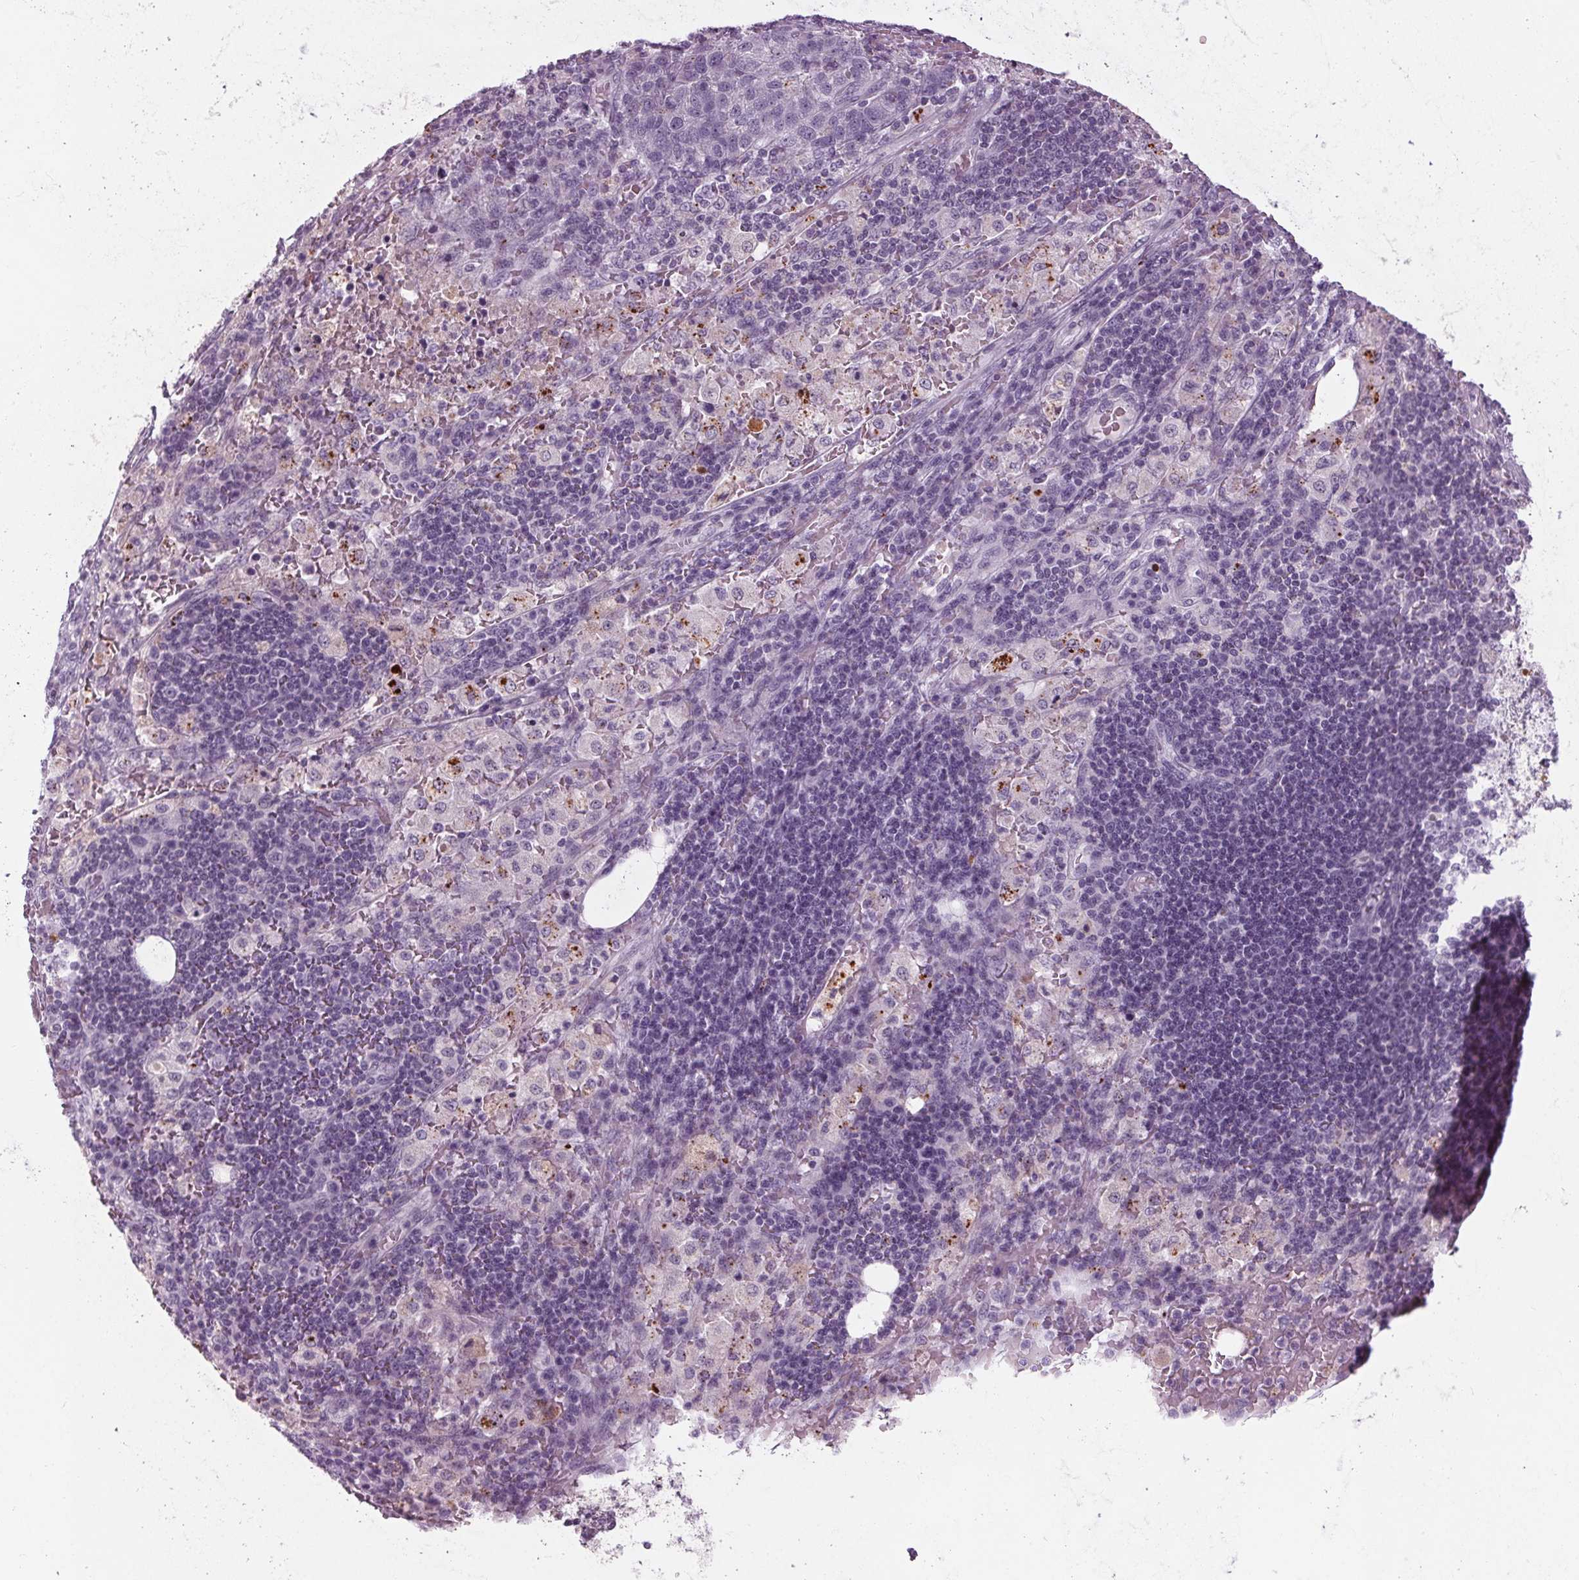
{"staining": {"intensity": "negative", "quantity": "none", "location": "none"}, "tissue": "pancreatic cancer", "cell_type": "Tumor cells", "image_type": "cancer", "snomed": [{"axis": "morphology", "description": "Adenocarcinoma, NOS"}, {"axis": "topography", "description": "Pancreas"}], "caption": "The immunohistochemistry (IHC) image has no significant positivity in tumor cells of pancreatic cancer tissue.", "gene": "CYP3A43", "patient": {"sex": "female", "age": 61}}